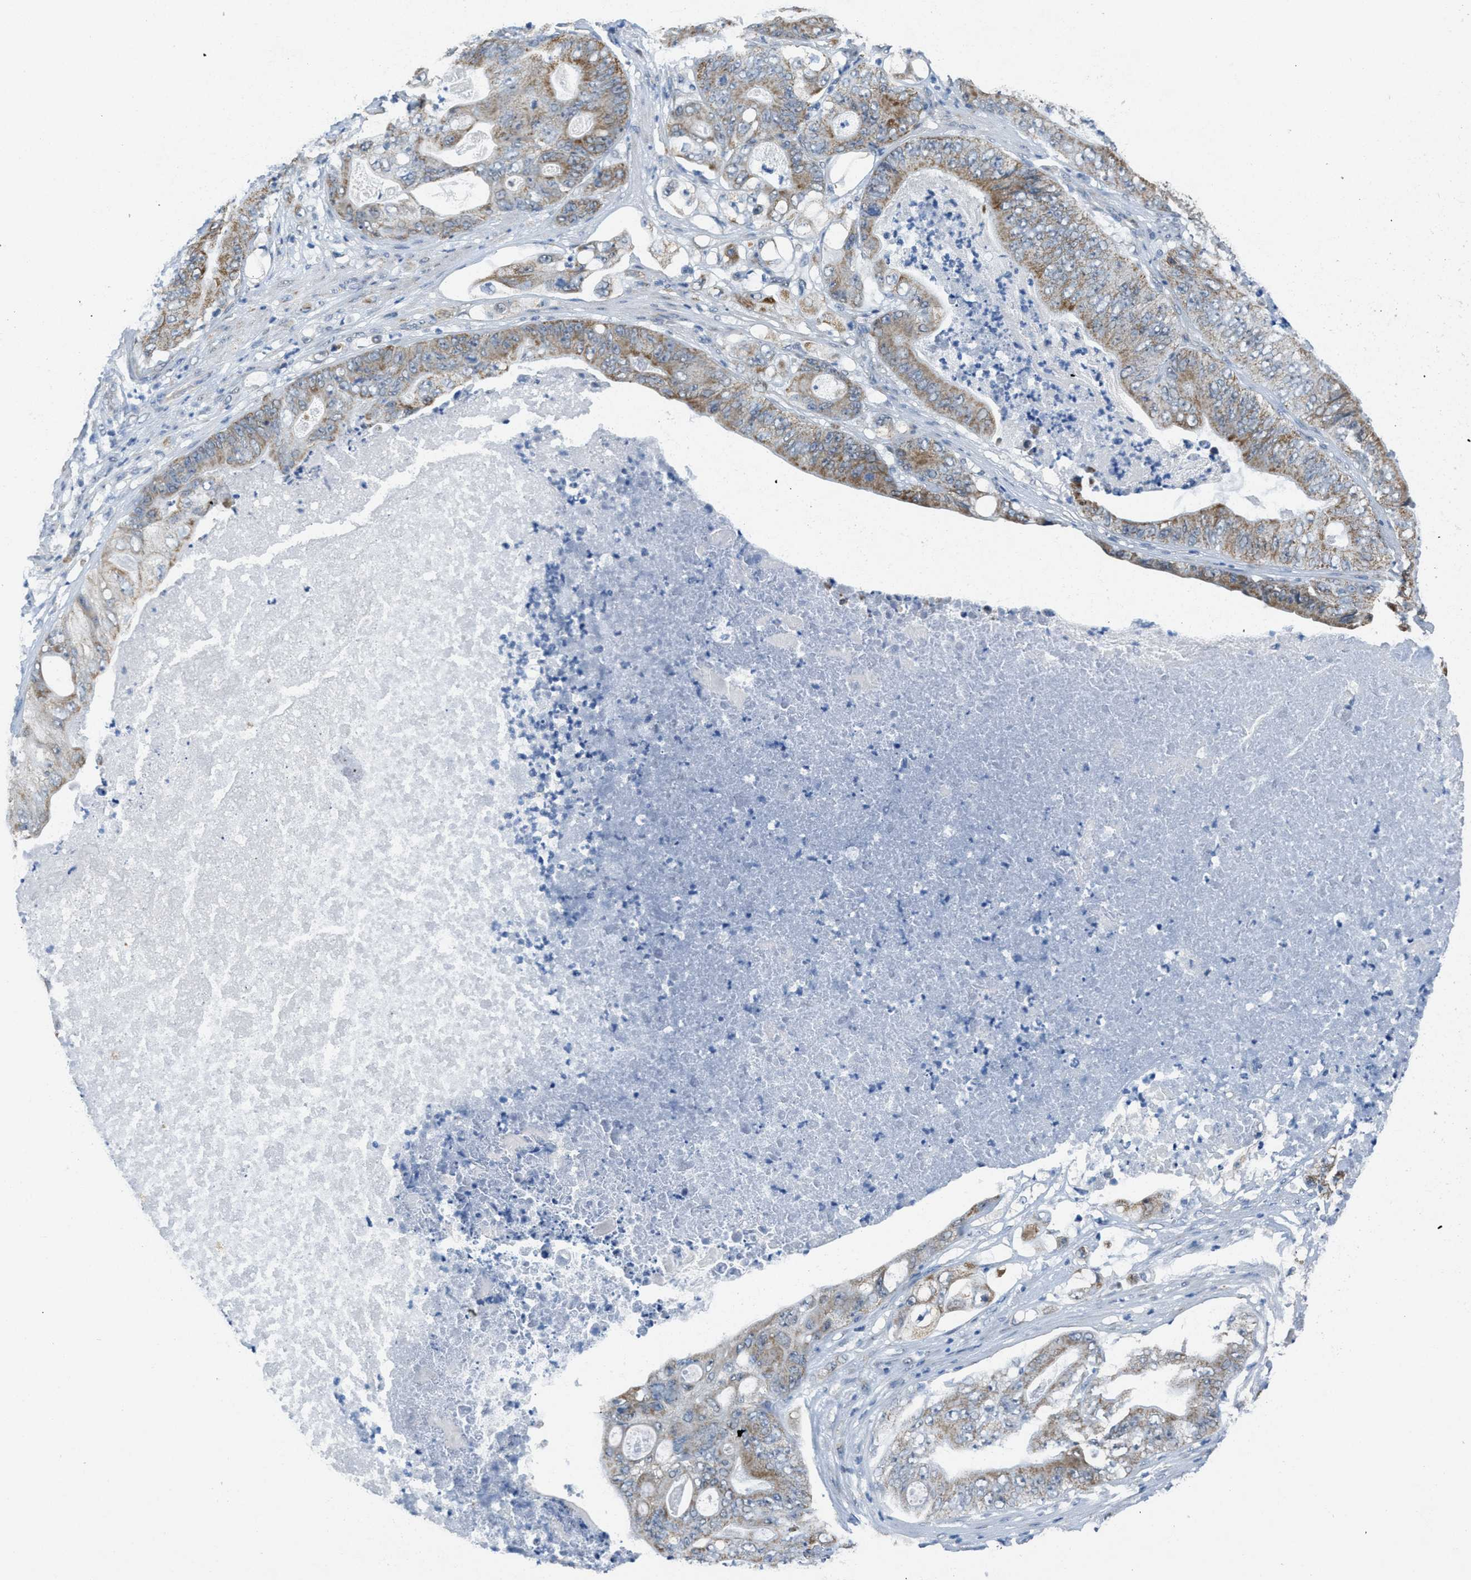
{"staining": {"intensity": "moderate", "quantity": ">75%", "location": "cytoplasmic/membranous"}, "tissue": "stomach cancer", "cell_type": "Tumor cells", "image_type": "cancer", "snomed": [{"axis": "morphology", "description": "Adenocarcinoma, NOS"}, {"axis": "topography", "description": "Stomach"}], "caption": "Protein staining demonstrates moderate cytoplasmic/membranous expression in approximately >75% of tumor cells in stomach cancer (adenocarcinoma).", "gene": "TOMM70", "patient": {"sex": "female", "age": 73}}